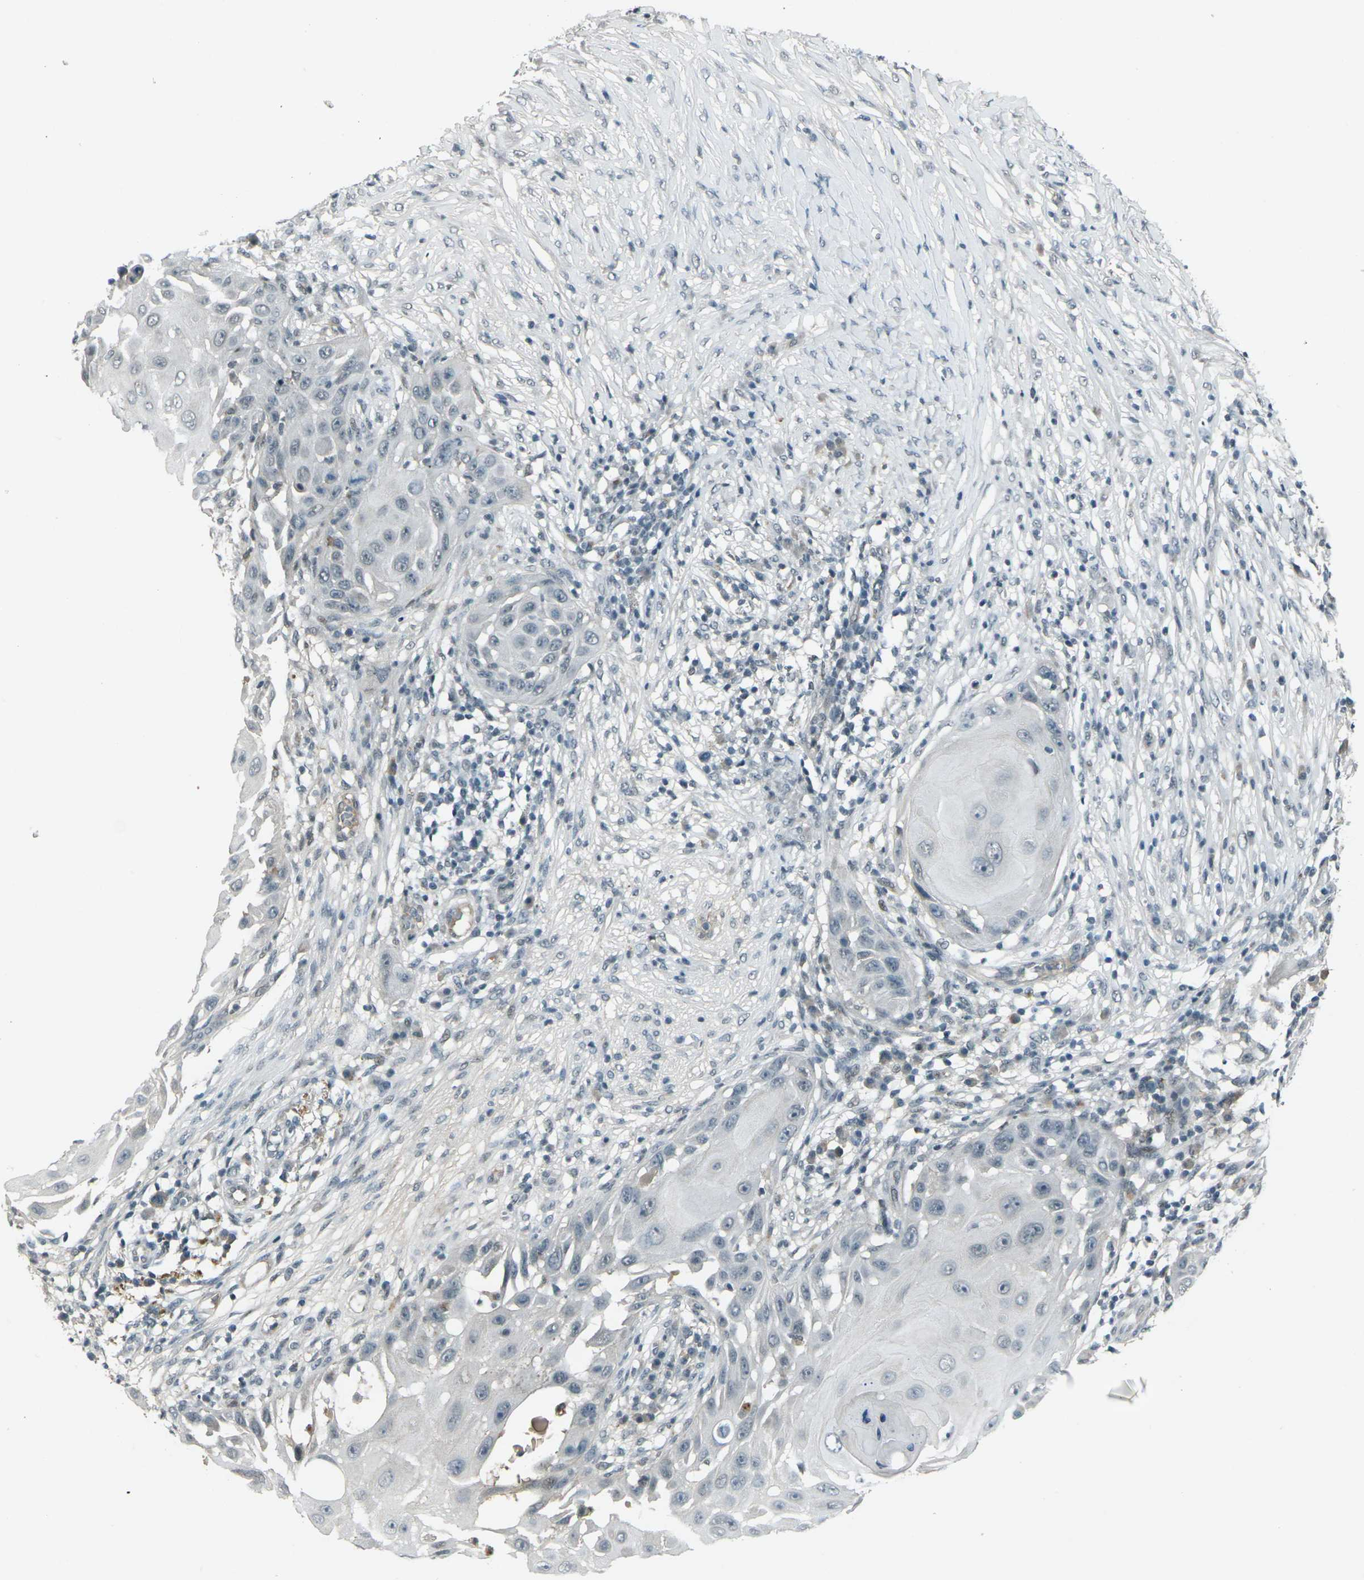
{"staining": {"intensity": "negative", "quantity": "none", "location": "none"}, "tissue": "skin cancer", "cell_type": "Tumor cells", "image_type": "cancer", "snomed": [{"axis": "morphology", "description": "Squamous cell carcinoma, NOS"}, {"axis": "topography", "description": "Skin"}], "caption": "High magnification brightfield microscopy of skin cancer stained with DAB (3,3'-diaminobenzidine) (brown) and counterstained with hematoxylin (blue): tumor cells show no significant staining.", "gene": "GPR19", "patient": {"sex": "female", "age": 44}}